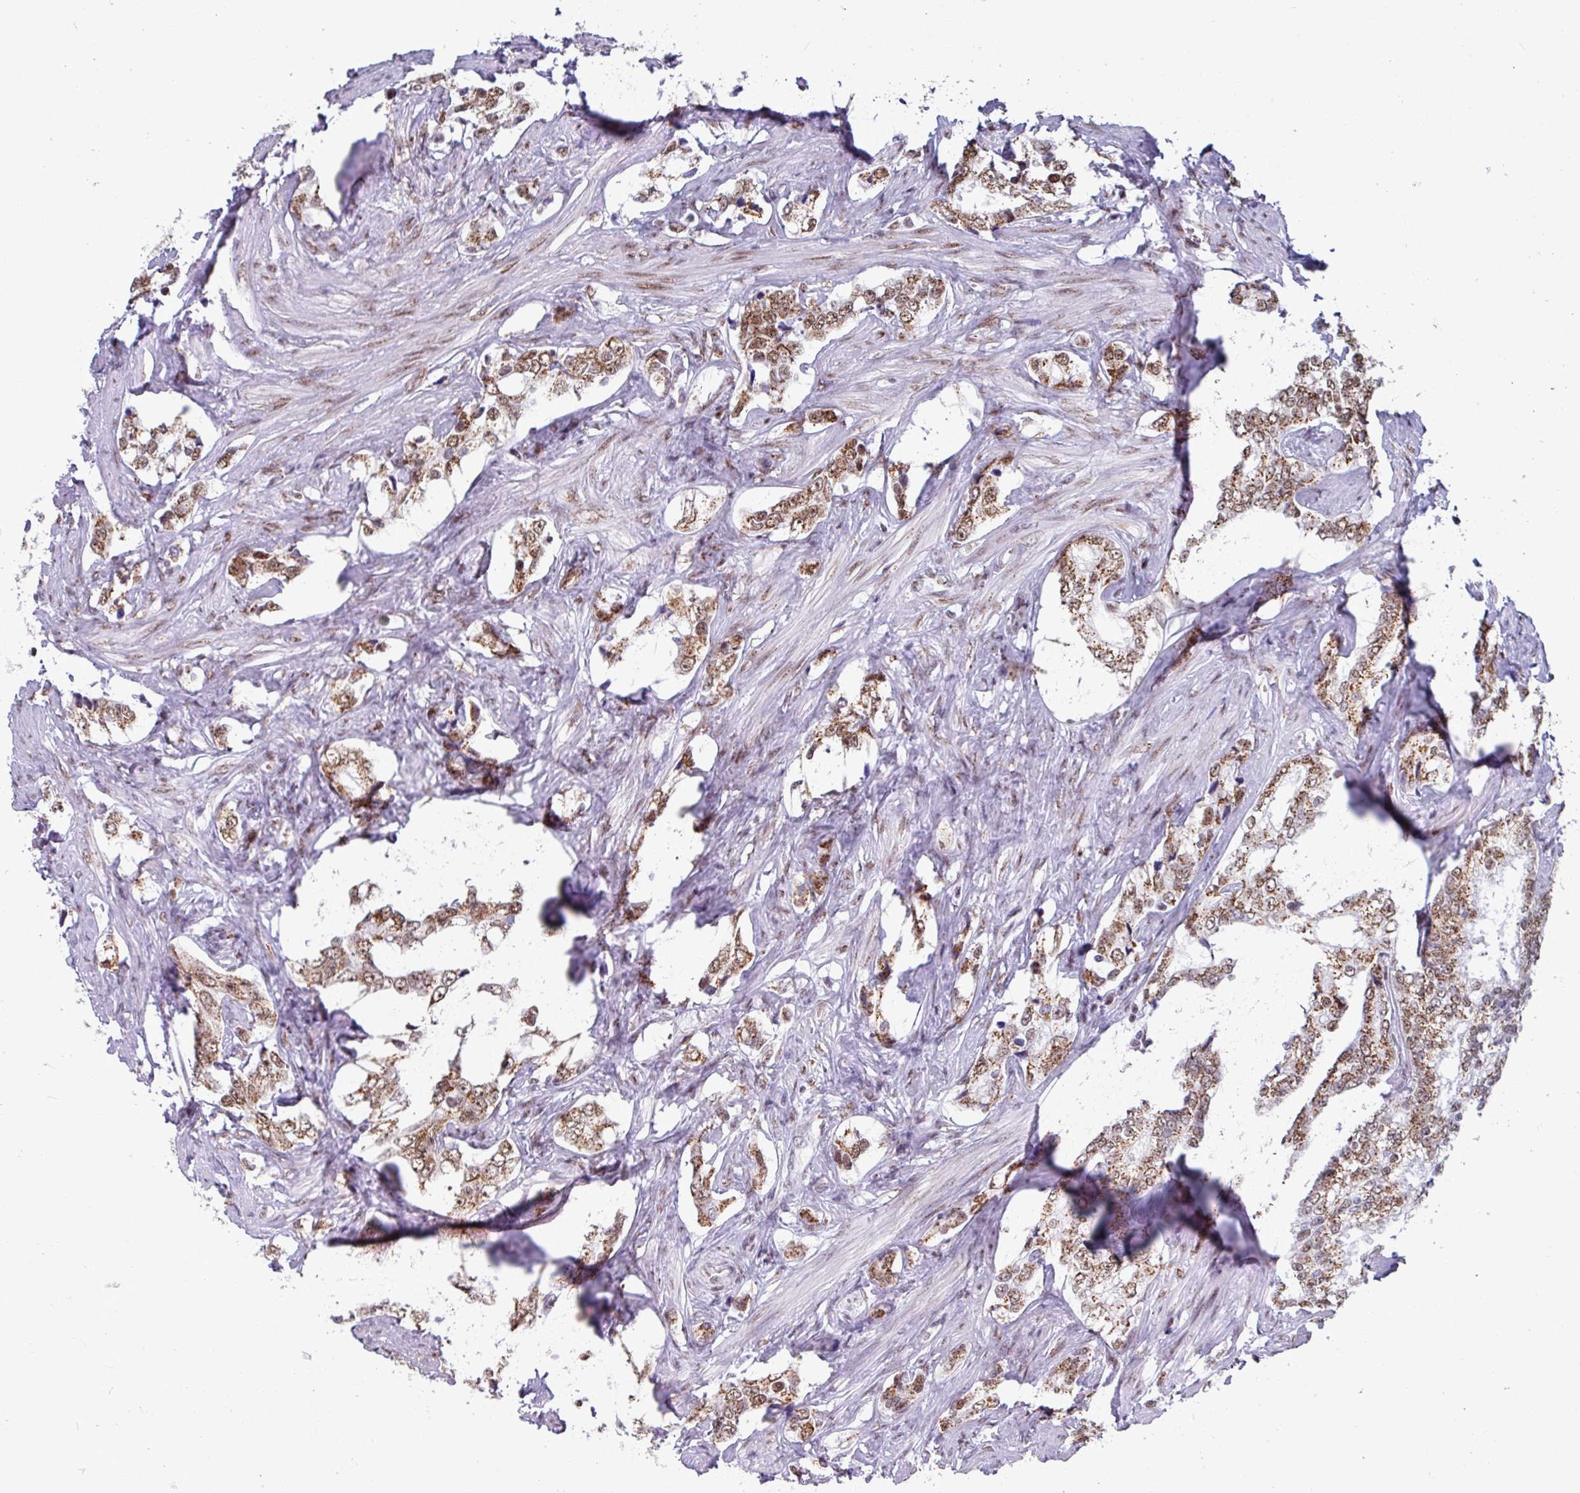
{"staining": {"intensity": "moderate", "quantity": ">75%", "location": "cytoplasmic/membranous"}, "tissue": "prostate cancer", "cell_type": "Tumor cells", "image_type": "cancer", "snomed": [{"axis": "morphology", "description": "Adenocarcinoma, High grade"}, {"axis": "topography", "description": "Prostate"}], "caption": "Immunohistochemical staining of human prostate adenocarcinoma (high-grade) shows medium levels of moderate cytoplasmic/membranous protein staining in about >75% of tumor cells.", "gene": "PUF60", "patient": {"sex": "male", "age": 66}}